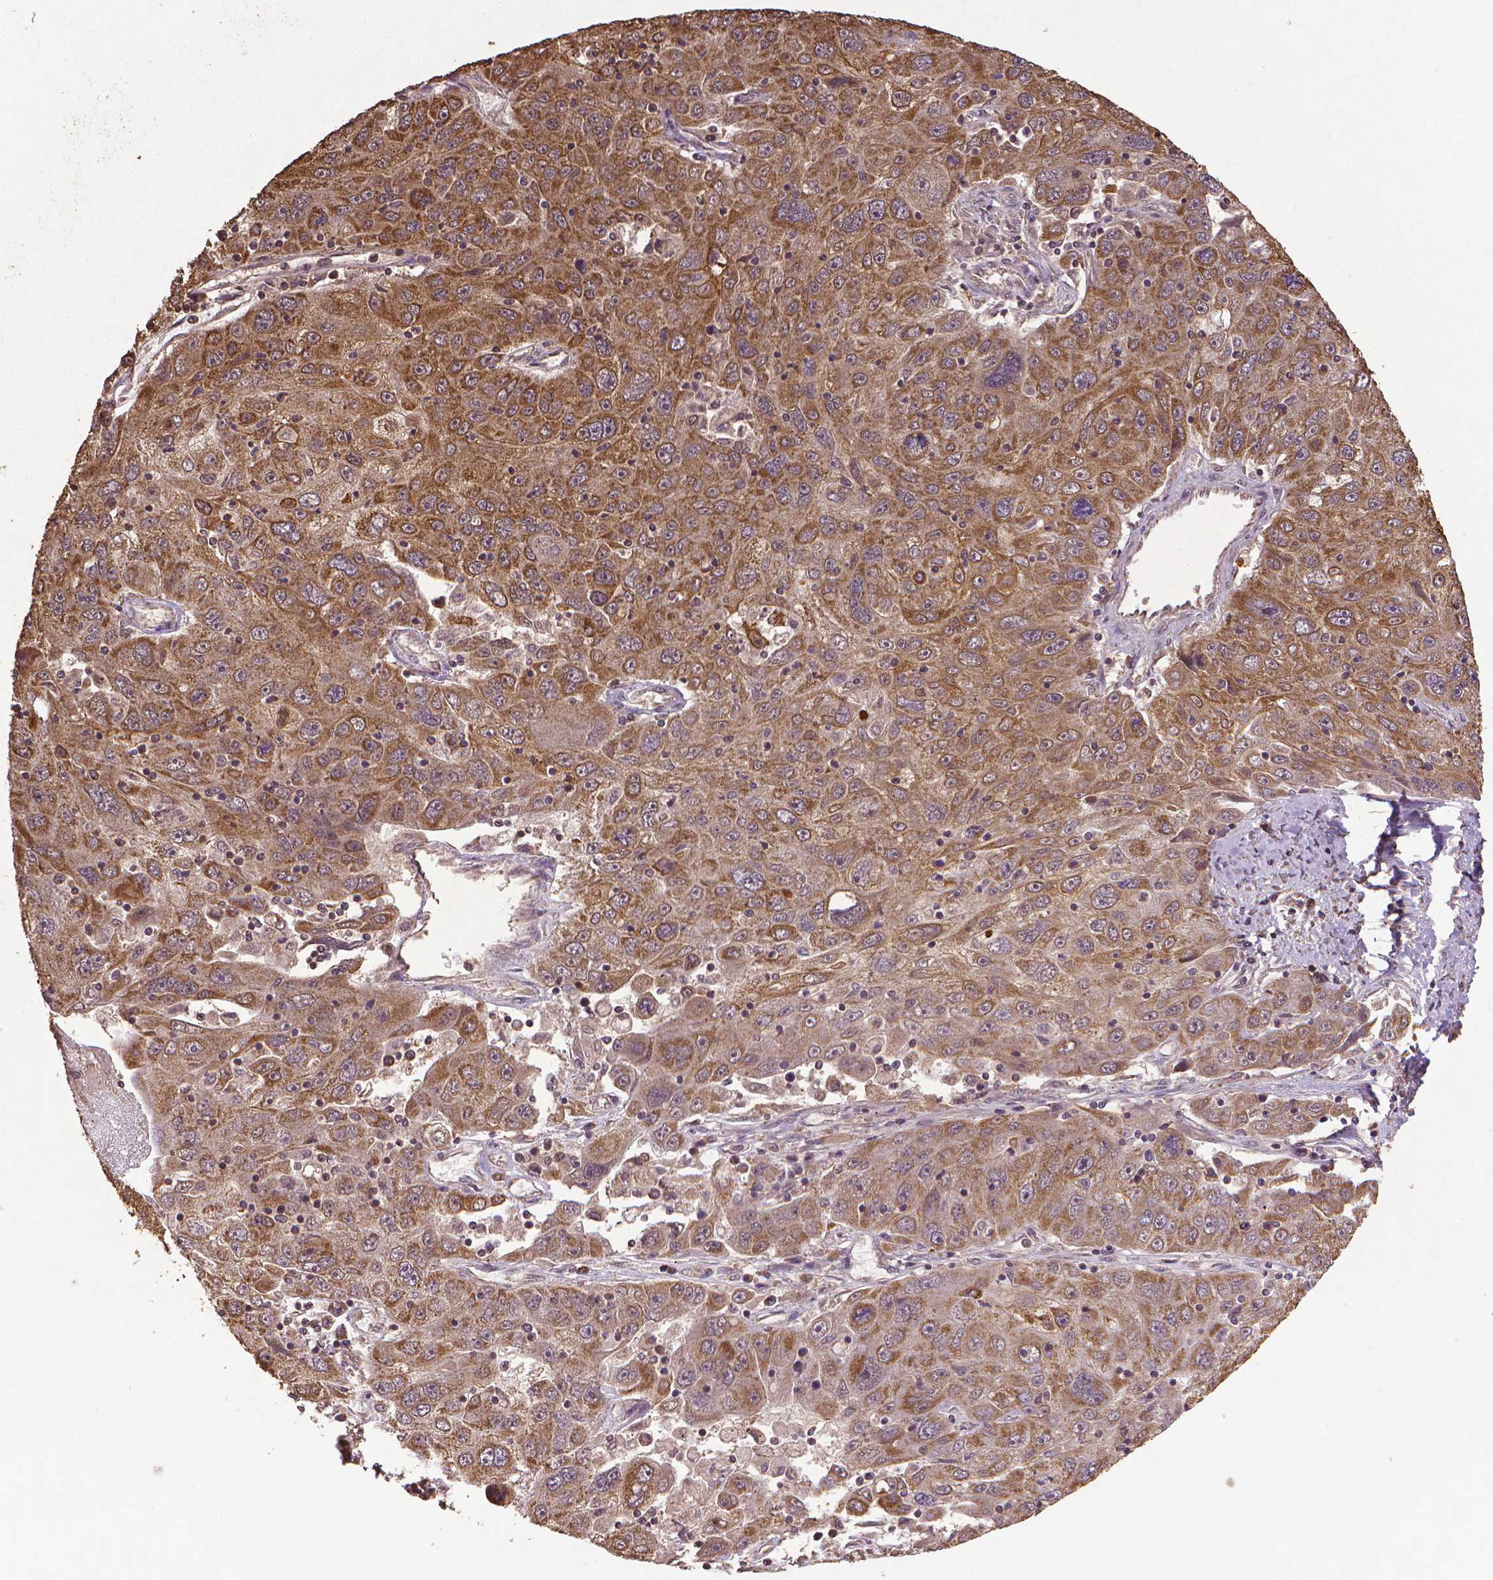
{"staining": {"intensity": "moderate", "quantity": ">75%", "location": "cytoplasmic/membranous"}, "tissue": "stomach cancer", "cell_type": "Tumor cells", "image_type": "cancer", "snomed": [{"axis": "morphology", "description": "Adenocarcinoma, NOS"}, {"axis": "topography", "description": "Stomach"}], "caption": "Immunohistochemistry (IHC) of human stomach cancer (adenocarcinoma) reveals medium levels of moderate cytoplasmic/membranous expression in approximately >75% of tumor cells.", "gene": "DCAF1", "patient": {"sex": "male", "age": 56}}